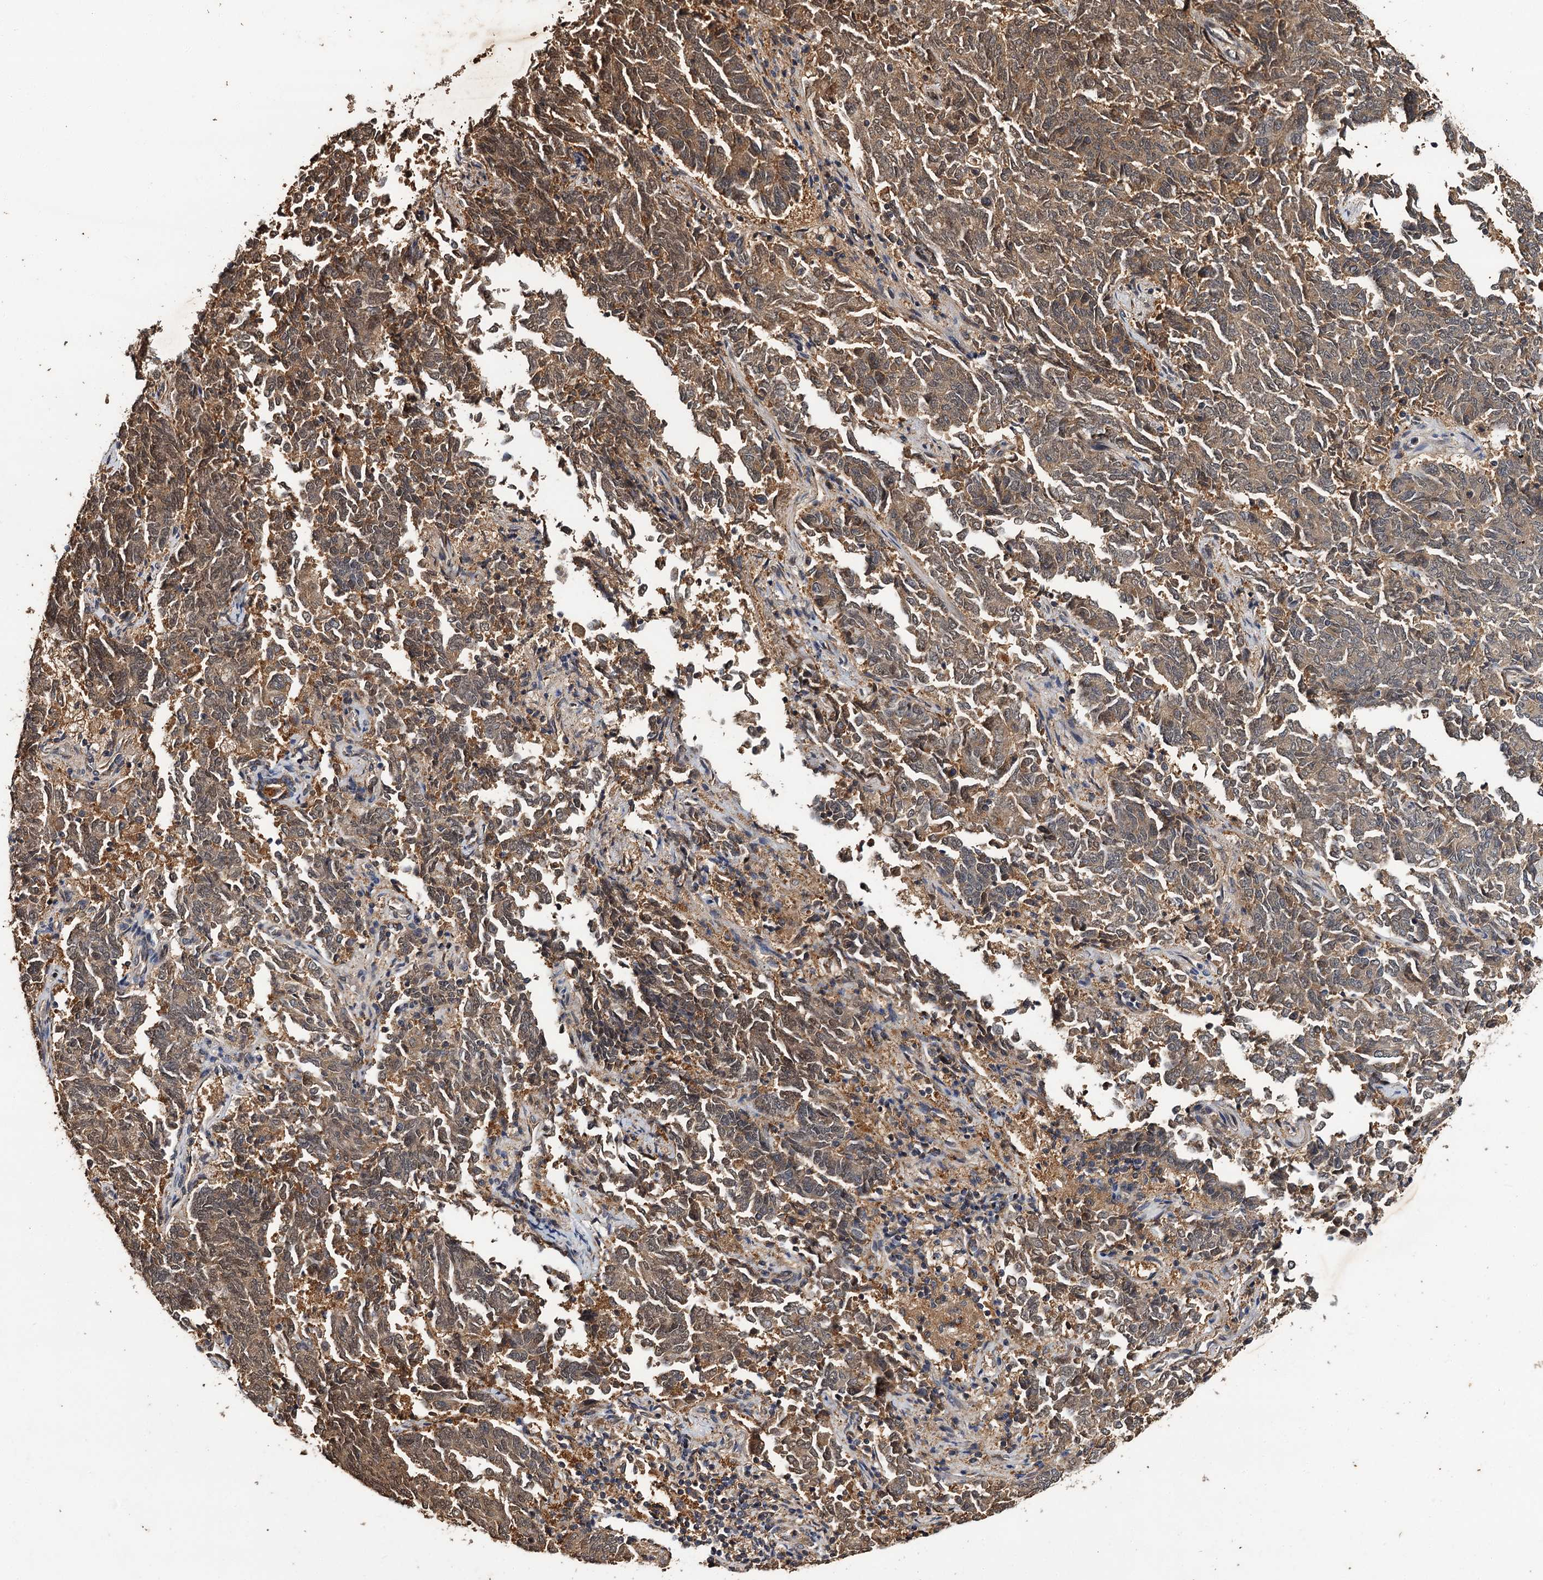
{"staining": {"intensity": "moderate", "quantity": ">75%", "location": "cytoplasmic/membranous"}, "tissue": "endometrial cancer", "cell_type": "Tumor cells", "image_type": "cancer", "snomed": [{"axis": "morphology", "description": "Adenocarcinoma, NOS"}, {"axis": "topography", "description": "Endometrium"}], "caption": "An image of endometrial adenocarcinoma stained for a protein demonstrates moderate cytoplasmic/membranous brown staining in tumor cells.", "gene": "SLC46A3", "patient": {"sex": "female", "age": 80}}